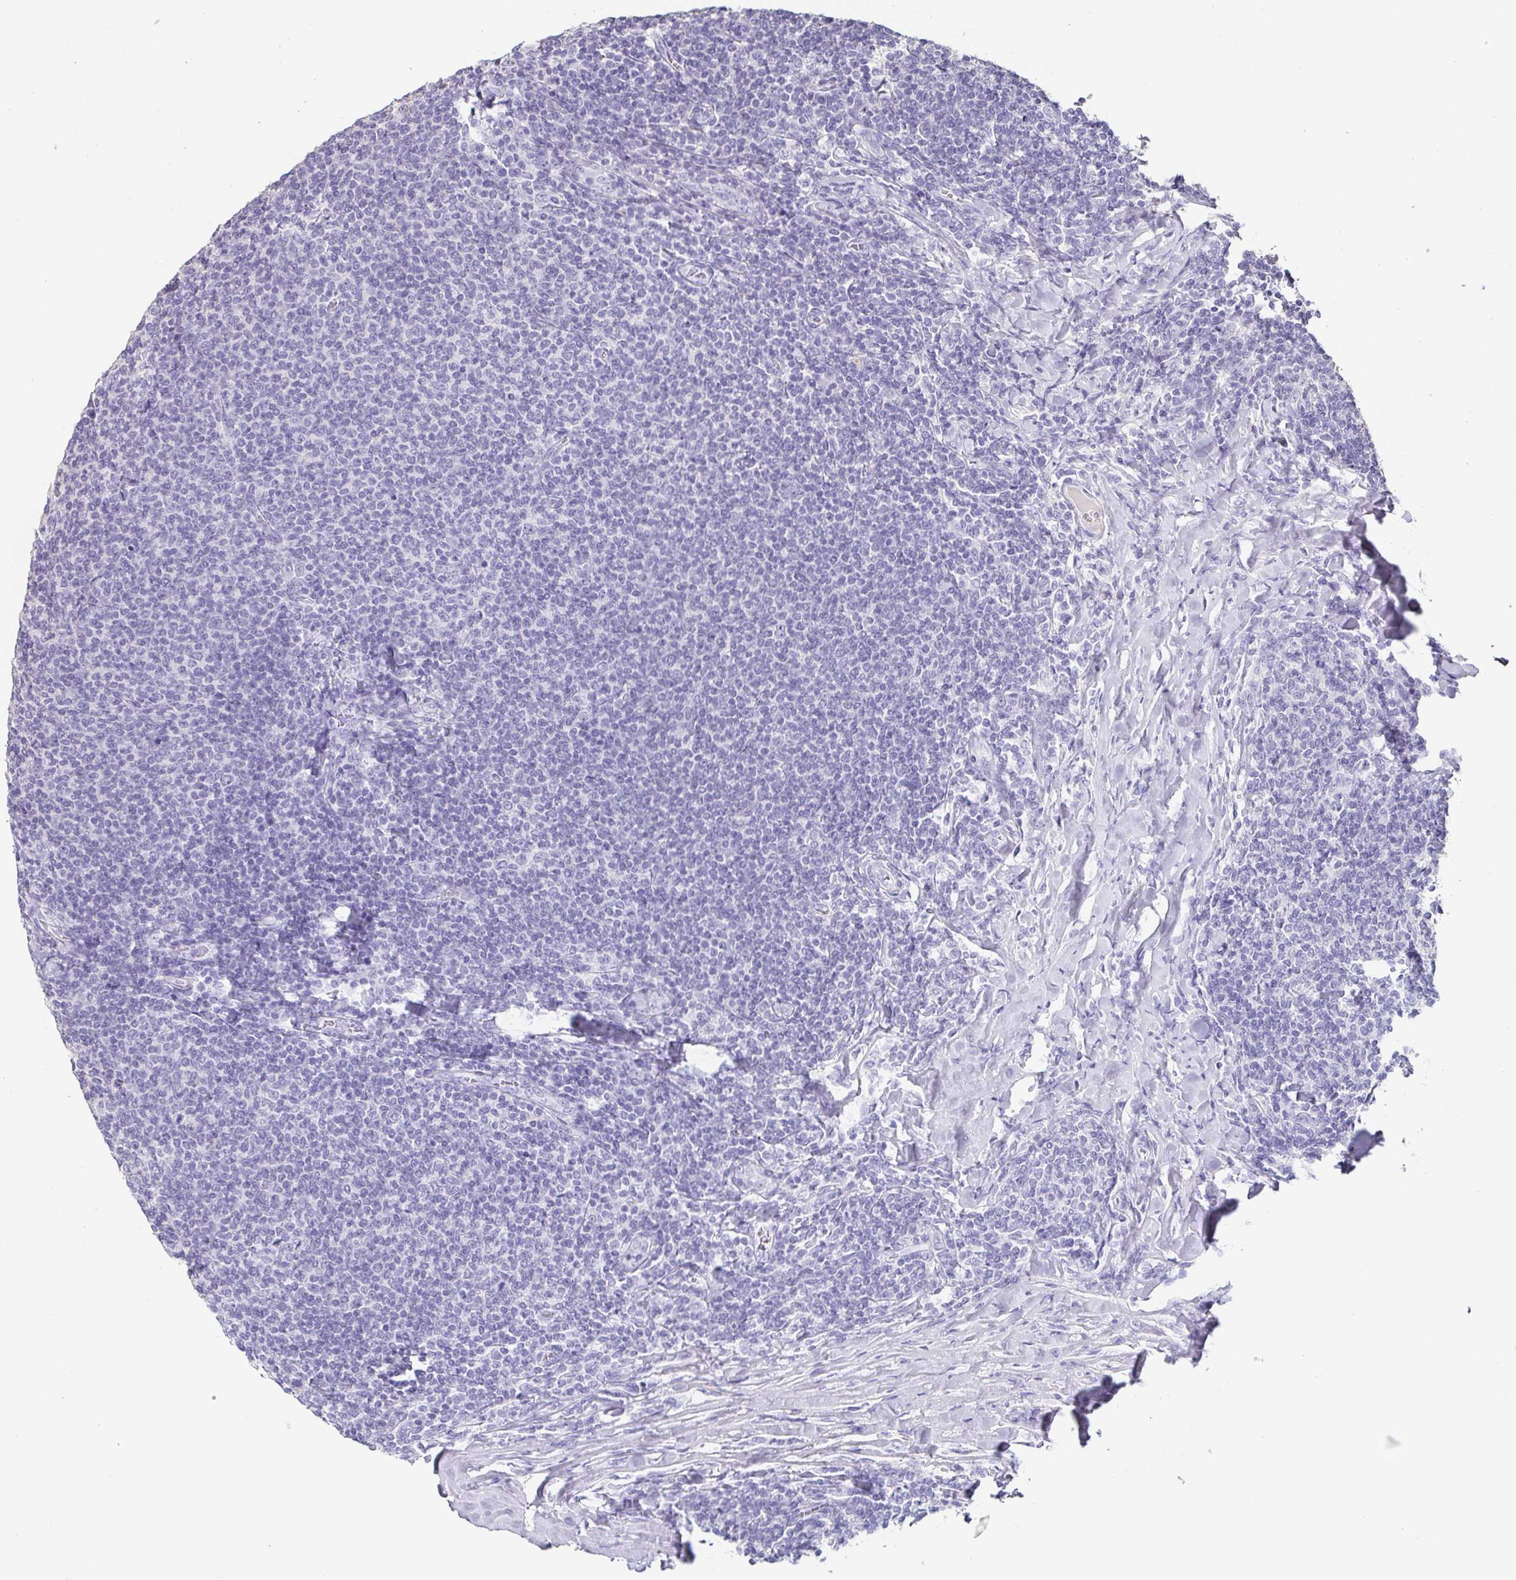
{"staining": {"intensity": "negative", "quantity": "none", "location": "none"}, "tissue": "lymphoma", "cell_type": "Tumor cells", "image_type": "cancer", "snomed": [{"axis": "morphology", "description": "Malignant lymphoma, non-Hodgkin's type, Low grade"}, {"axis": "topography", "description": "Lymph node"}], "caption": "This is a photomicrograph of immunohistochemistry (IHC) staining of lymphoma, which shows no staining in tumor cells.", "gene": "BPIFA2", "patient": {"sex": "male", "age": 52}}